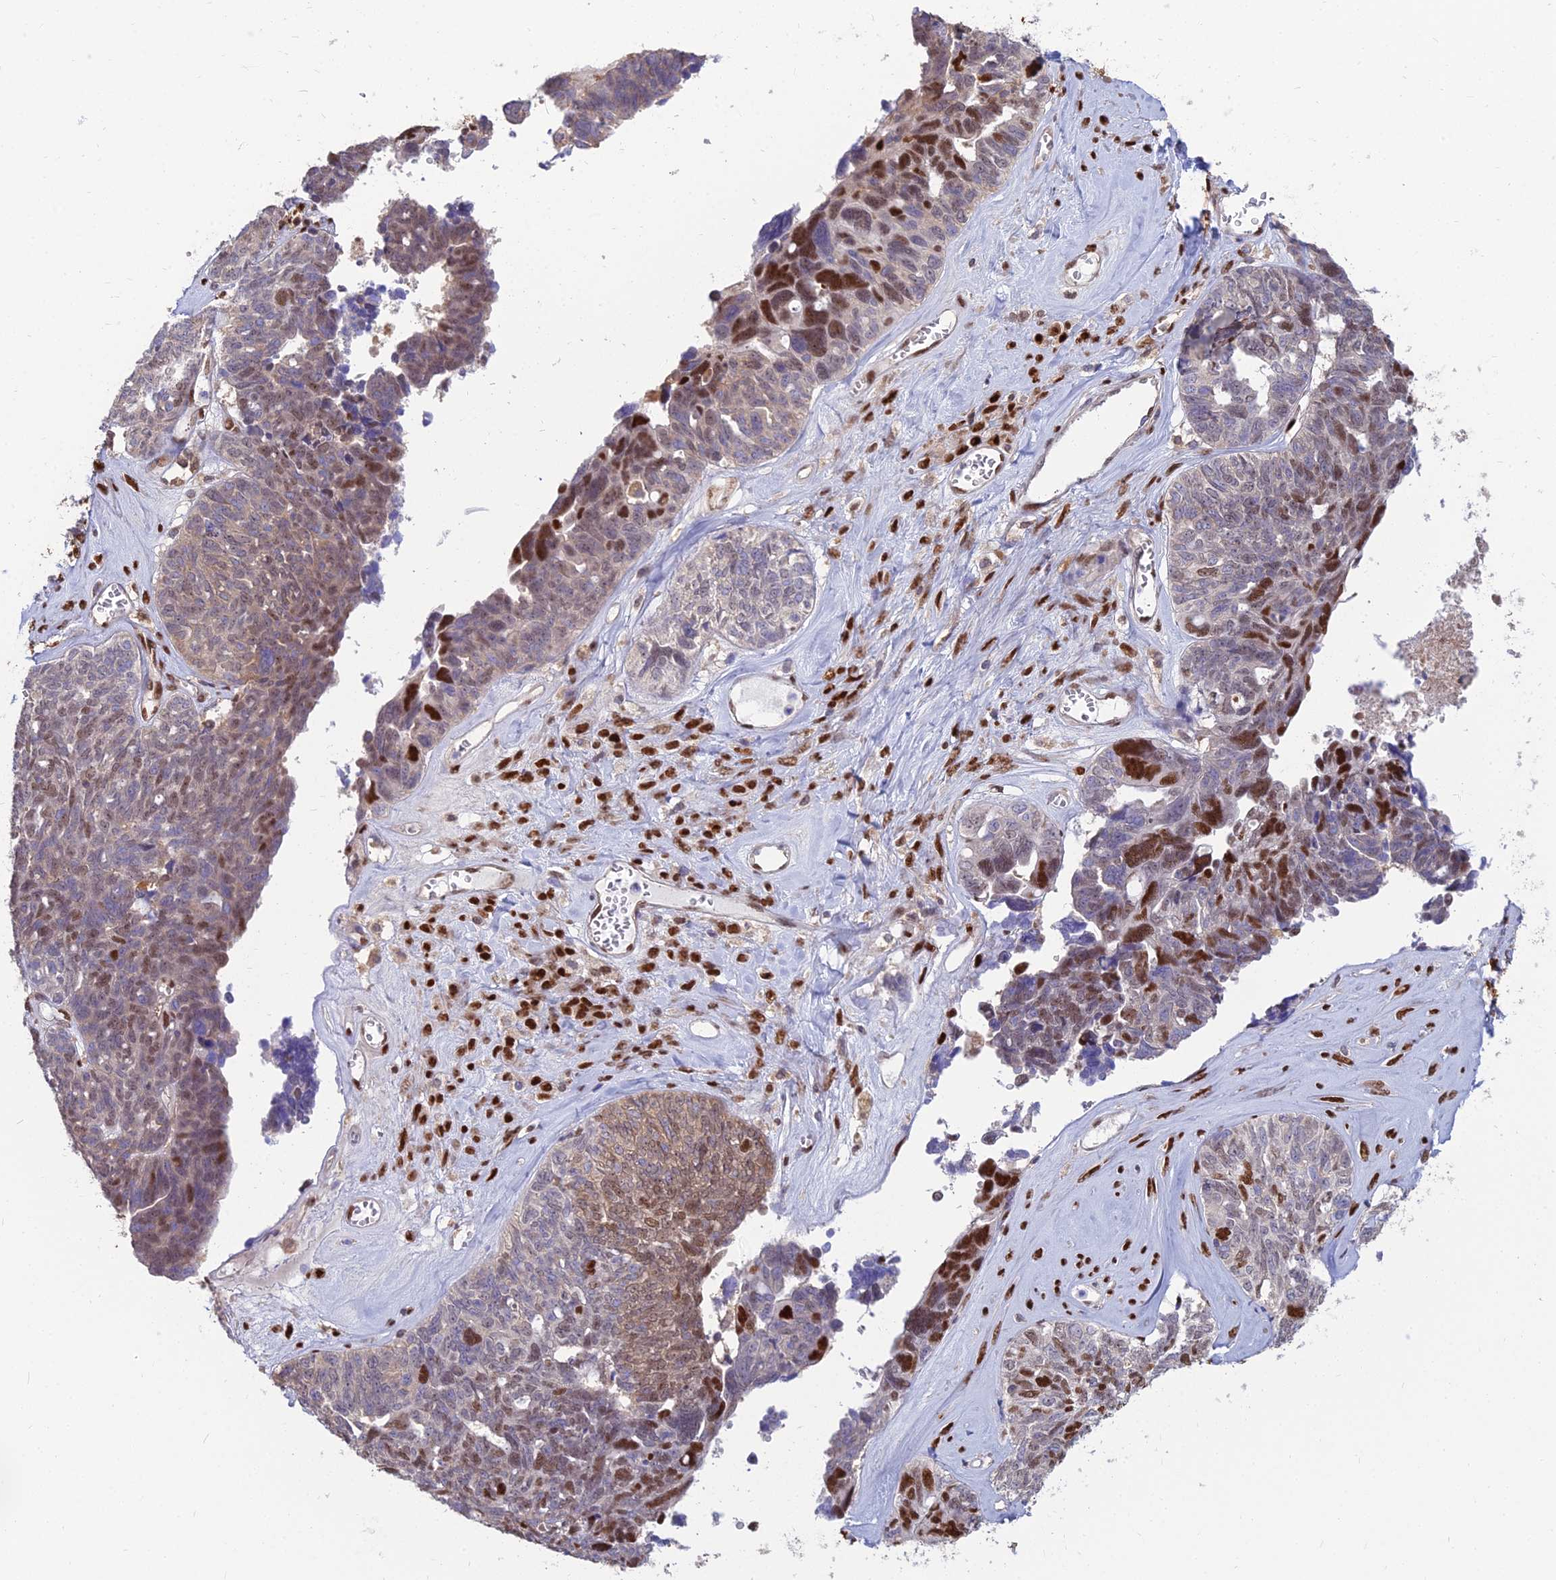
{"staining": {"intensity": "strong", "quantity": "25%-75%", "location": "nuclear"}, "tissue": "ovarian cancer", "cell_type": "Tumor cells", "image_type": "cancer", "snomed": [{"axis": "morphology", "description": "Cystadenocarcinoma, serous, NOS"}, {"axis": "topography", "description": "Ovary"}], "caption": "This image exhibits IHC staining of human serous cystadenocarcinoma (ovarian), with high strong nuclear positivity in about 25%-75% of tumor cells.", "gene": "DNPEP", "patient": {"sex": "female", "age": 79}}